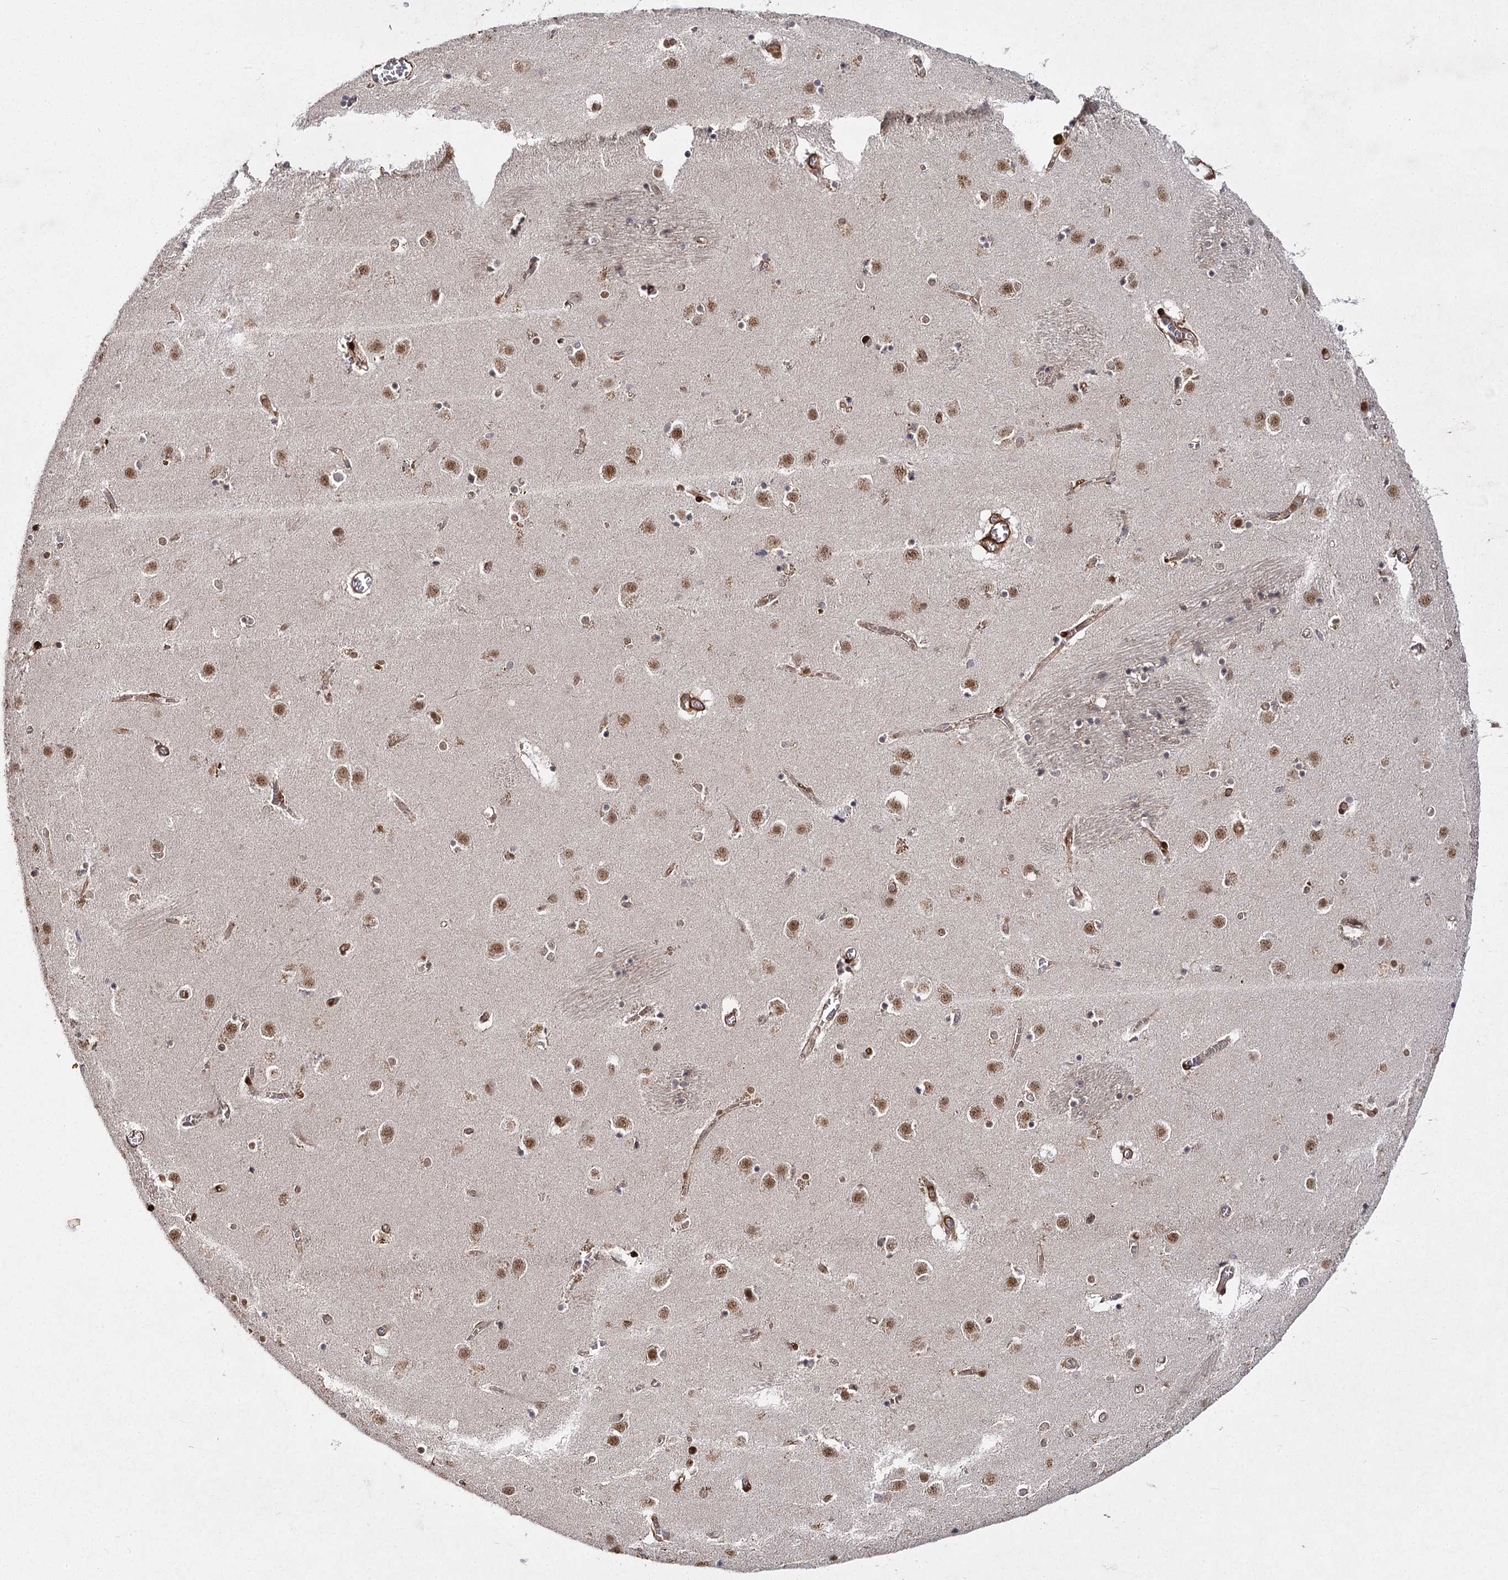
{"staining": {"intensity": "moderate", "quantity": "25%-75%", "location": "nuclear"}, "tissue": "caudate", "cell_type": "Glial cells", "image_type": "normal", "snomed": [{"axis": "morphology", "description": "Normal tissue, NOS"}, {"axis": "topography", "description": "Lateral ventricle wall"}], "caption": "The image displays immunohistochemical staining of benign caudate. There is moderate nuclear expression is appreciated in approximately 25%-75% of glial cells. The staining was performed using DAB, with brown indicating positive protein expression. Nuclei are stained blue with hematoxylin.", "gene": "ZCCHC24", "patient": {"sex": "male", "age": 70}}